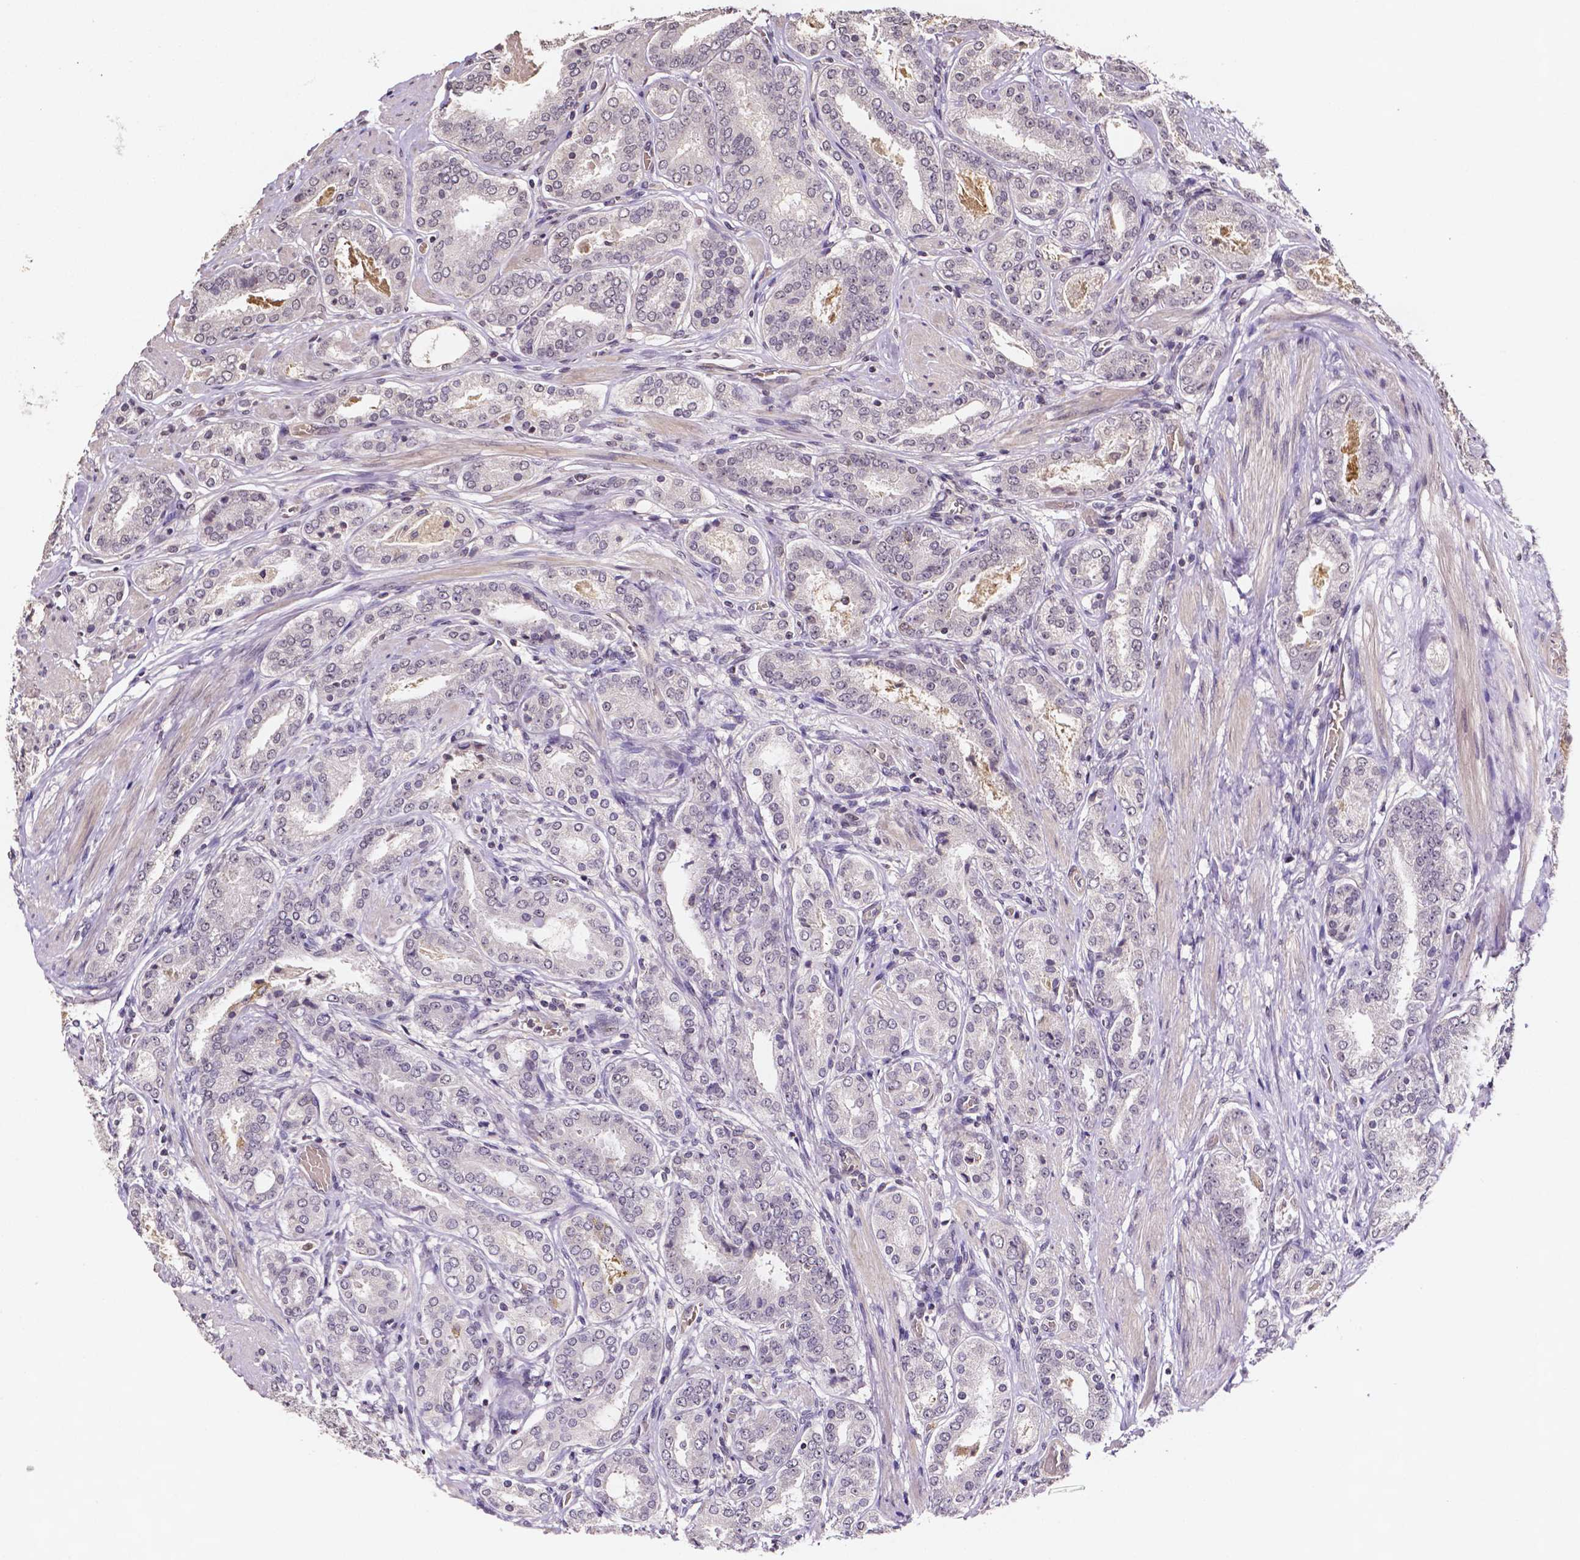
{"staining": {"intensity": "negative", "quantity": "none", "location": "none"}, "tissue": "prostate cancer", "cell_type": "Tumor cells", "image_type": "cancer", "snomed": [{"axis": "morphology", "description": "Adenocarcinoma, High grade"}, {"axis": "topography", "description": "Prostate"}], "caption": "High-grade adenocarcinoma (prostate) was stained to show a protein in brown. There is no significant staining in tumor cells.", "gene": "NRGN", "patient": {"sex": "male", "age": 63}}